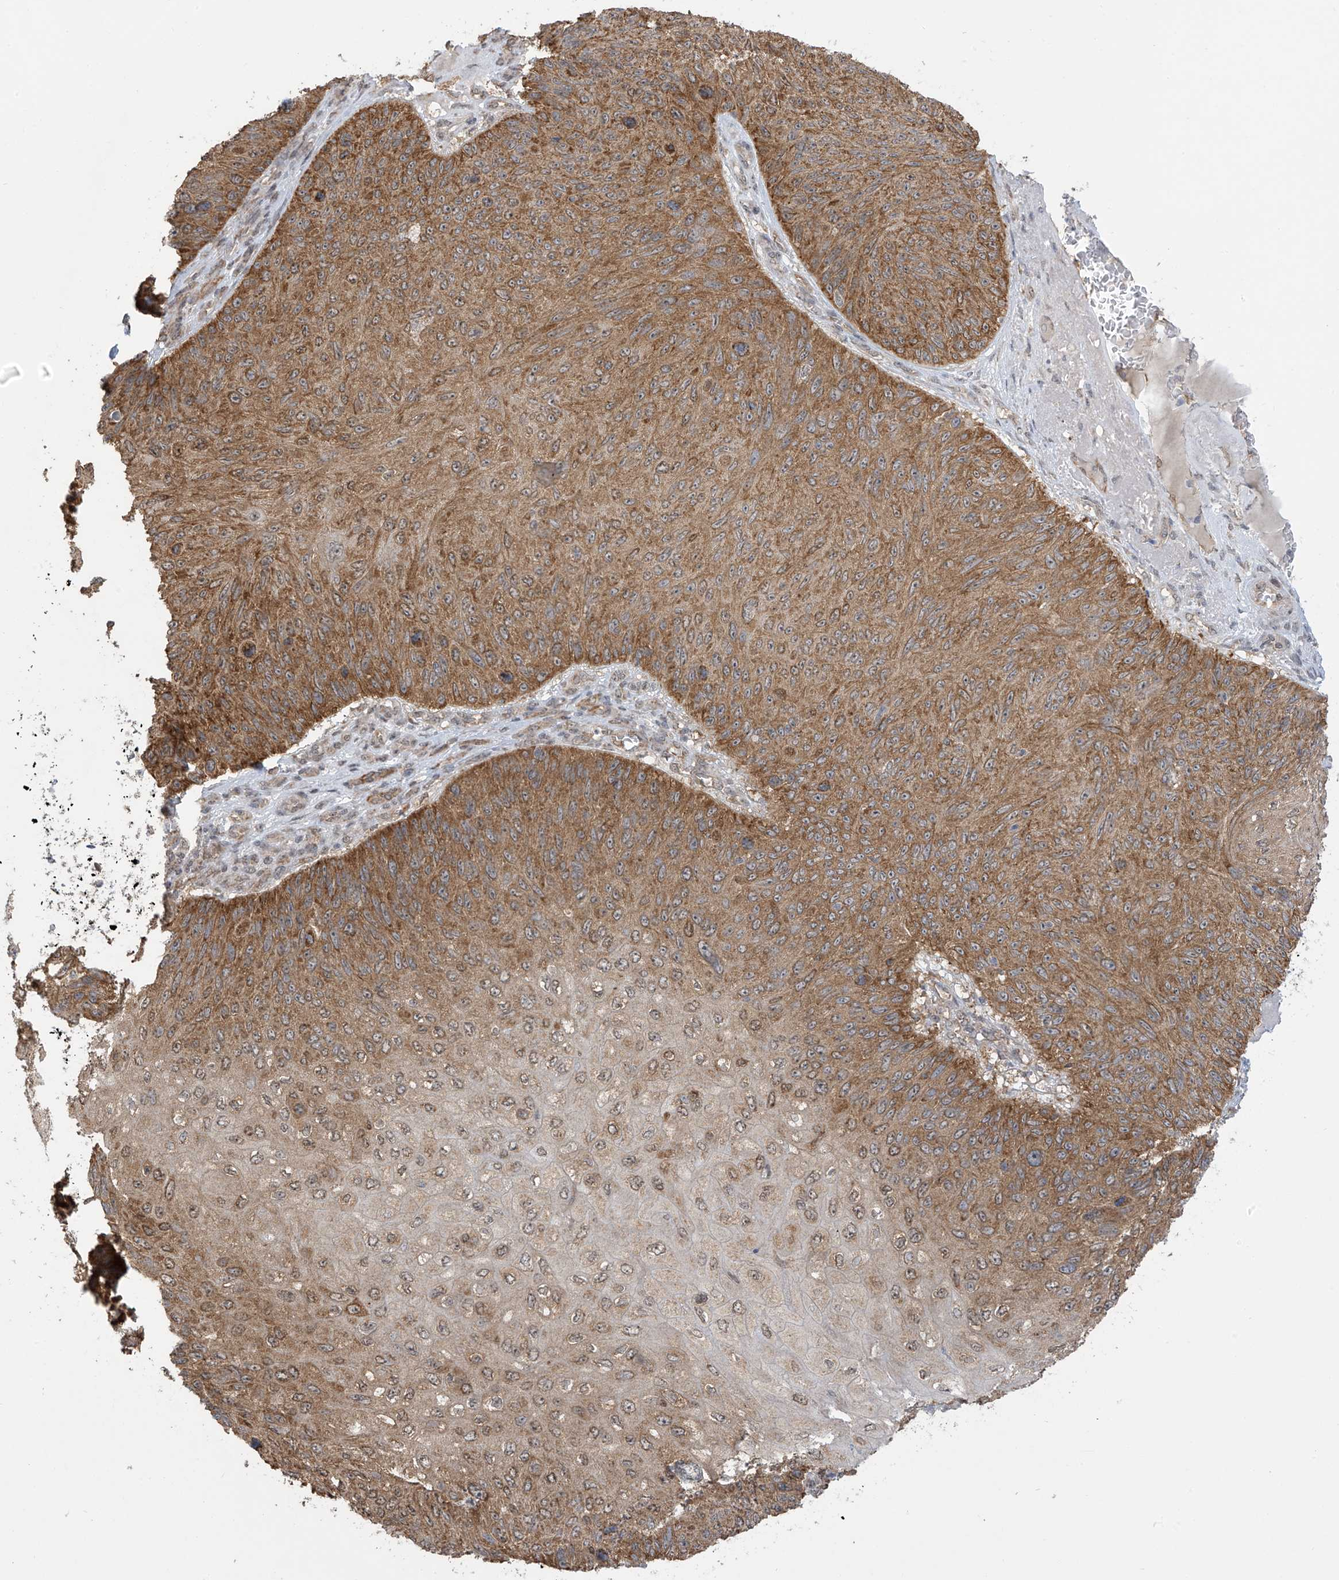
{"staining": {"intensity": "strong", "quantity": ">75%", "location": "cytoplasmic/membranous"}, "tissue": "skin cancer", "cell_type": "Tumor cells", "image_type": "cancer", "snomed": [{"axis": "morphology", "description": "Squamous cell carcinoma, NOS"}, {"axis": "topography", "description": "Skin"}], "caption": "Squamous cell carcinoma (skin) stained with a brown dye displays strong cytoplasmic/membranous positive expression in approximately >75% of tumor cells.", "gene": "KIAA1522", "patient": {"sex": "female", "age": 88}}